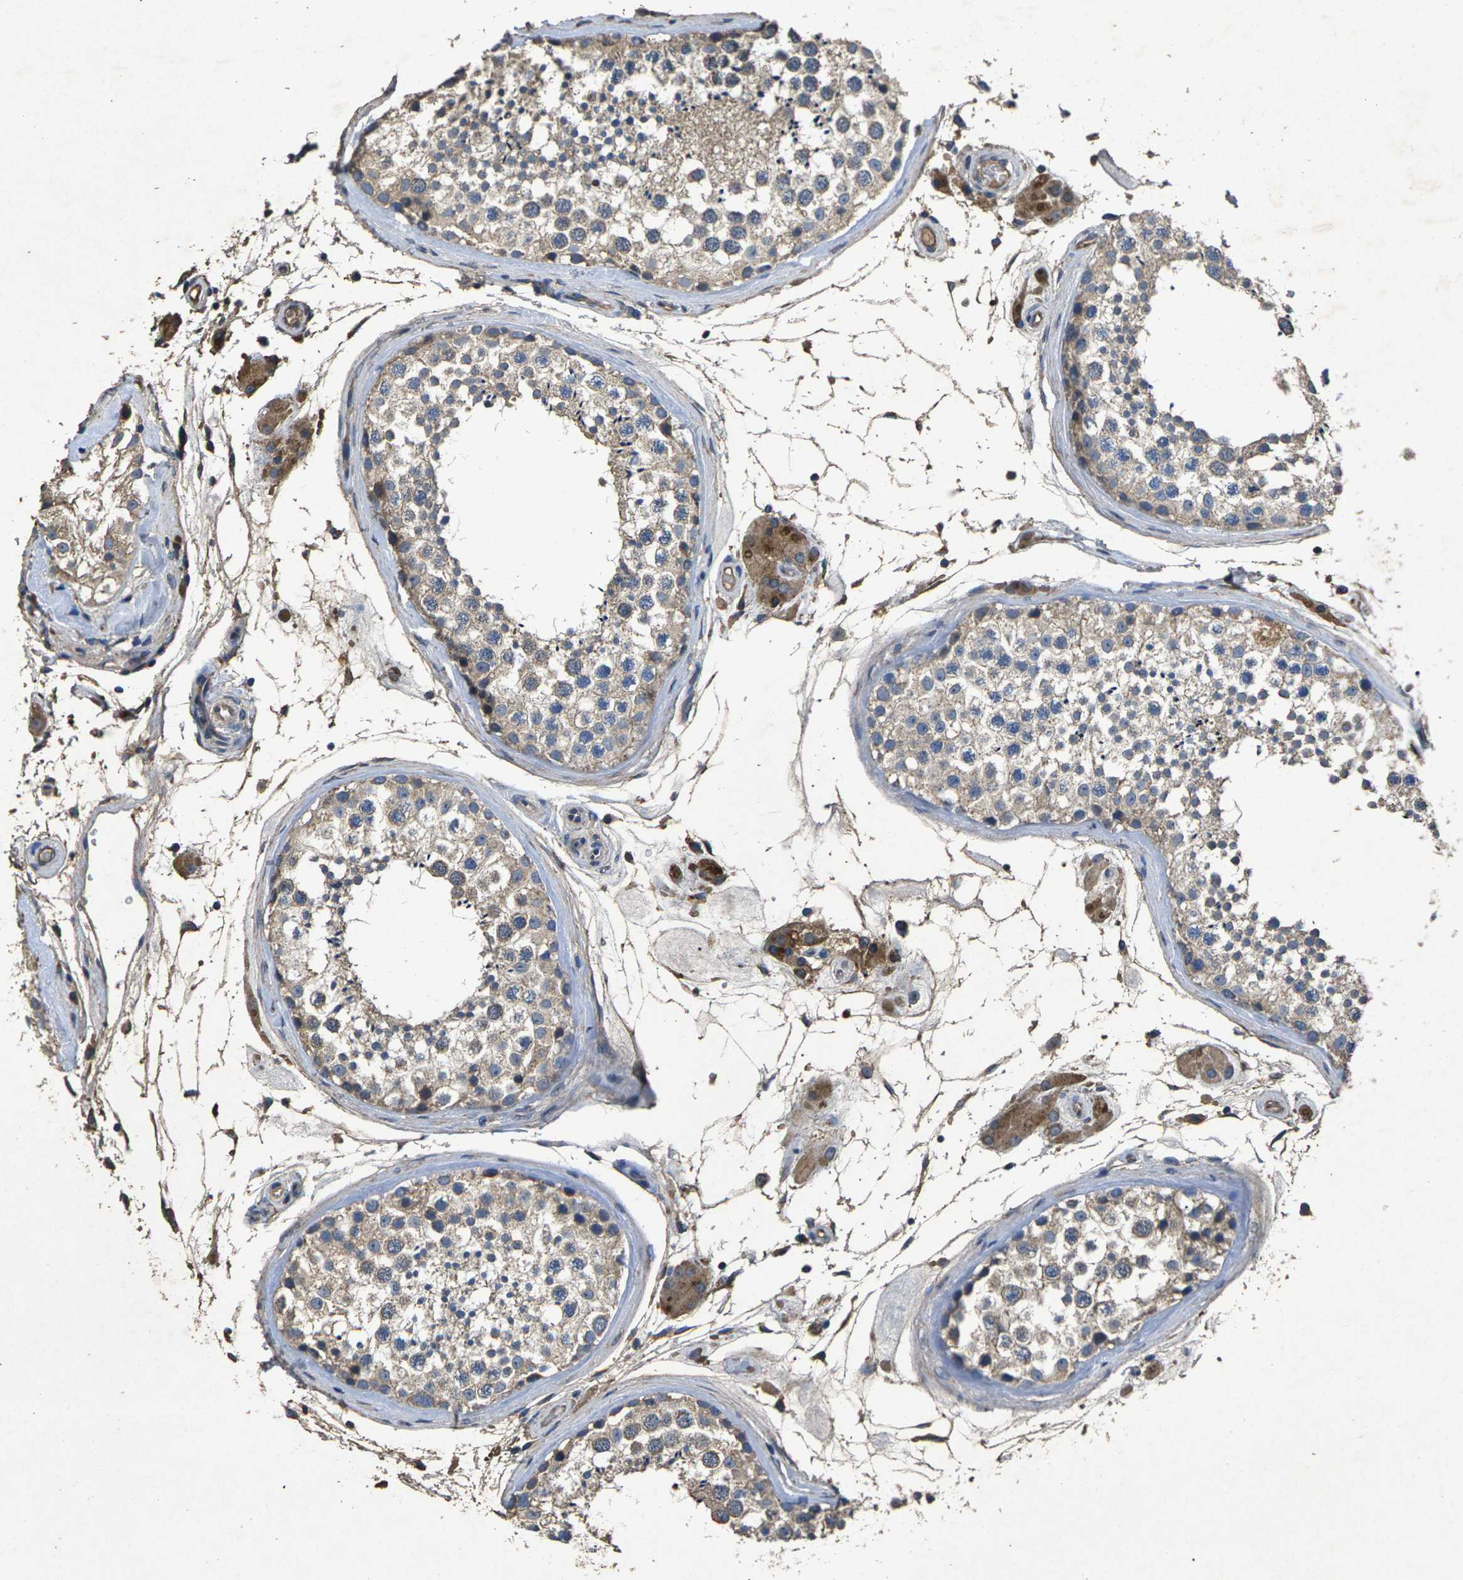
{"staining": {"intensity": "weak", "quantity": ">75%", "location": "cytoplasmic/membranous"}, "tissue": "testis", "cell_type": "Cells in seminiferous ducts", "image_type": "normal", "snomed": [{"axis": "morphology", "description": "Normal tissue, NOS"}, {"axis": "topography", "description": "Testis"}], "caption": "Testis stained with a brown dye shows weak cytoplasmic/membranous positive staining in approximately >75% of cells in seminiferous ducts.", "gene": "B4GAT1", "patient": {"sex": "male", "age": 46}}